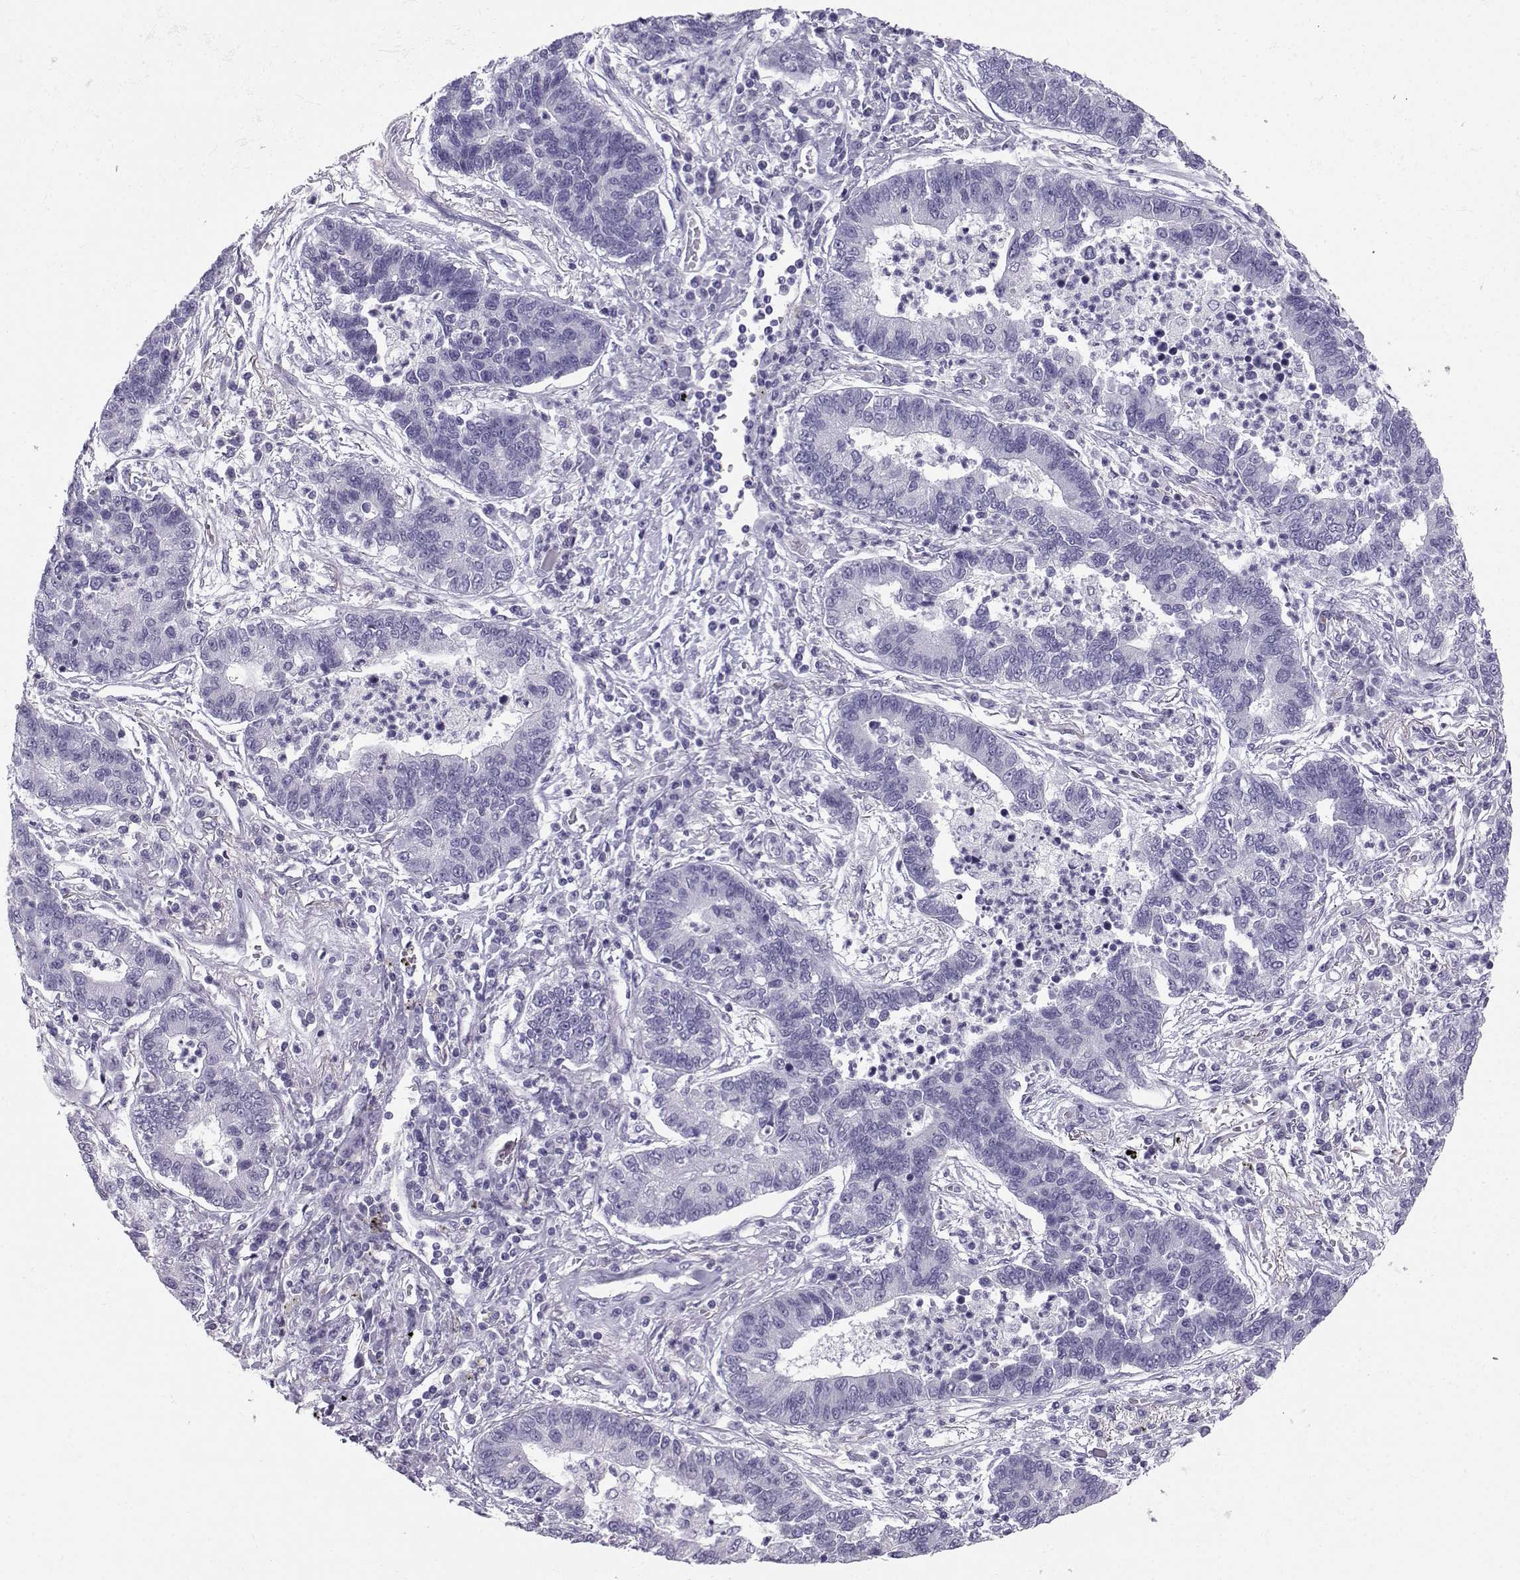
{"staining": {"intensity": "negative", "quantity": "none", "location": "none"}, "tissue": "lung cancer", "cell_type": "Tumor cells", "image_type": "cancer", "snomed": [{"axis": "morphology", "description": "Adenocarcinoma, NOS"}, {"axis": "topography", "description": "Lung"}], "caption": "DAB immunohistochemical staining of human lung adenocarcinoma reveals no significant expression in tumor cells. The staining is performed using DAB (3,3'-diaminobenzidine) brown chromogen with nuclei counter-stained in using hematoxylin.", "gene": "NEFL", "patient": {"sex": "female", "age": 57}}